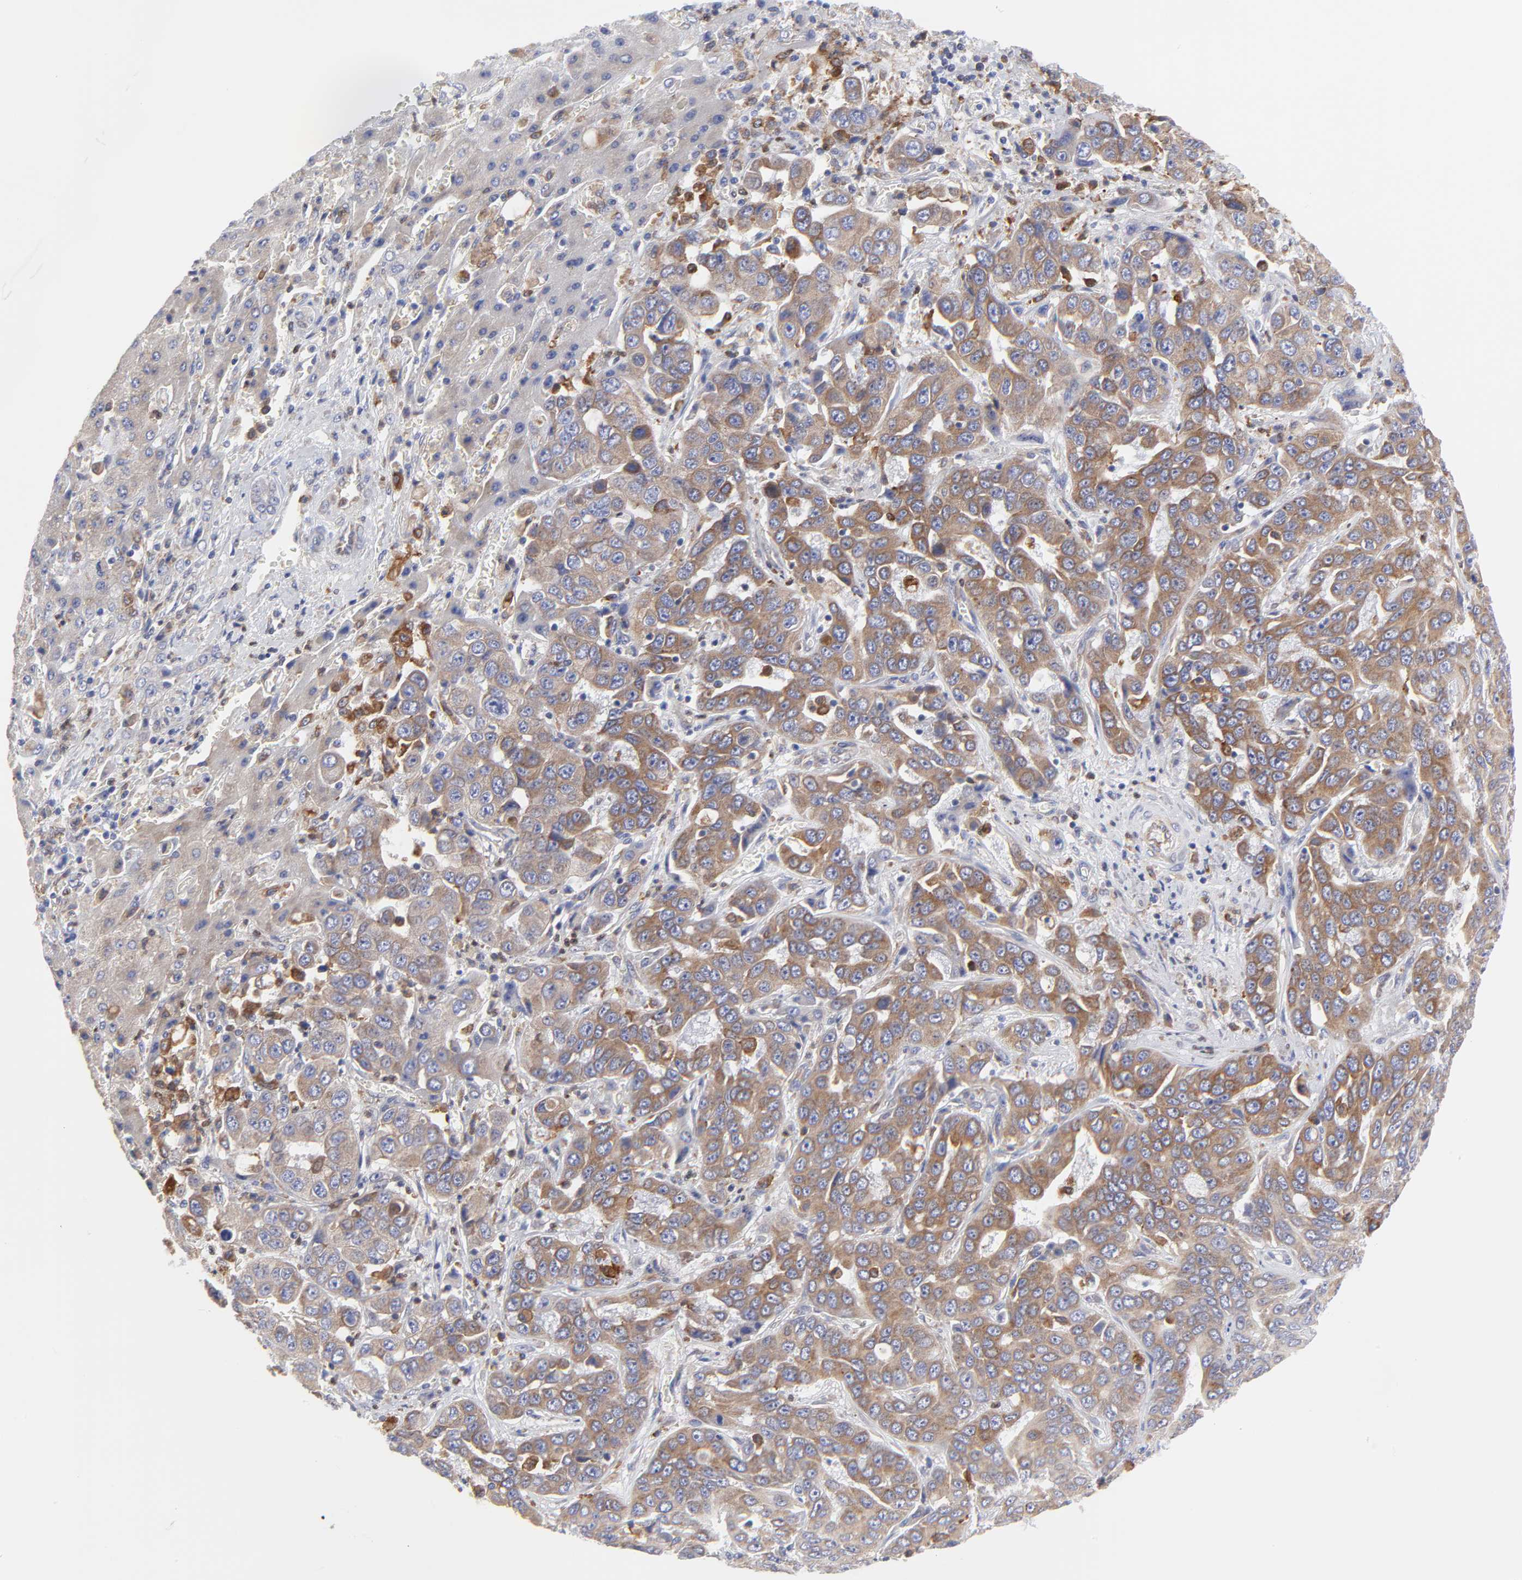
{"staining": {"intensity": "moderate", "quantity": ">75%", "location": "cytoplasmic/membranous"}, "tissue": "liver cancer", "cell_type": "Tumor cells", "image_type": "cancer", "snomed": [{"axis": "morphology", "description": "Cholangiocarcinoma"}, {"axis": "topography", "description": "Liver"}], "caption": "Liver cholangiocarcinoma tissue displays moderate cytoplasmic/membranous staining in approximately >75% of tumor cells, visualized by immunohistochemistry.", "gene": "MOSPD2", "patient": {"sex": "female", "age": 52}}